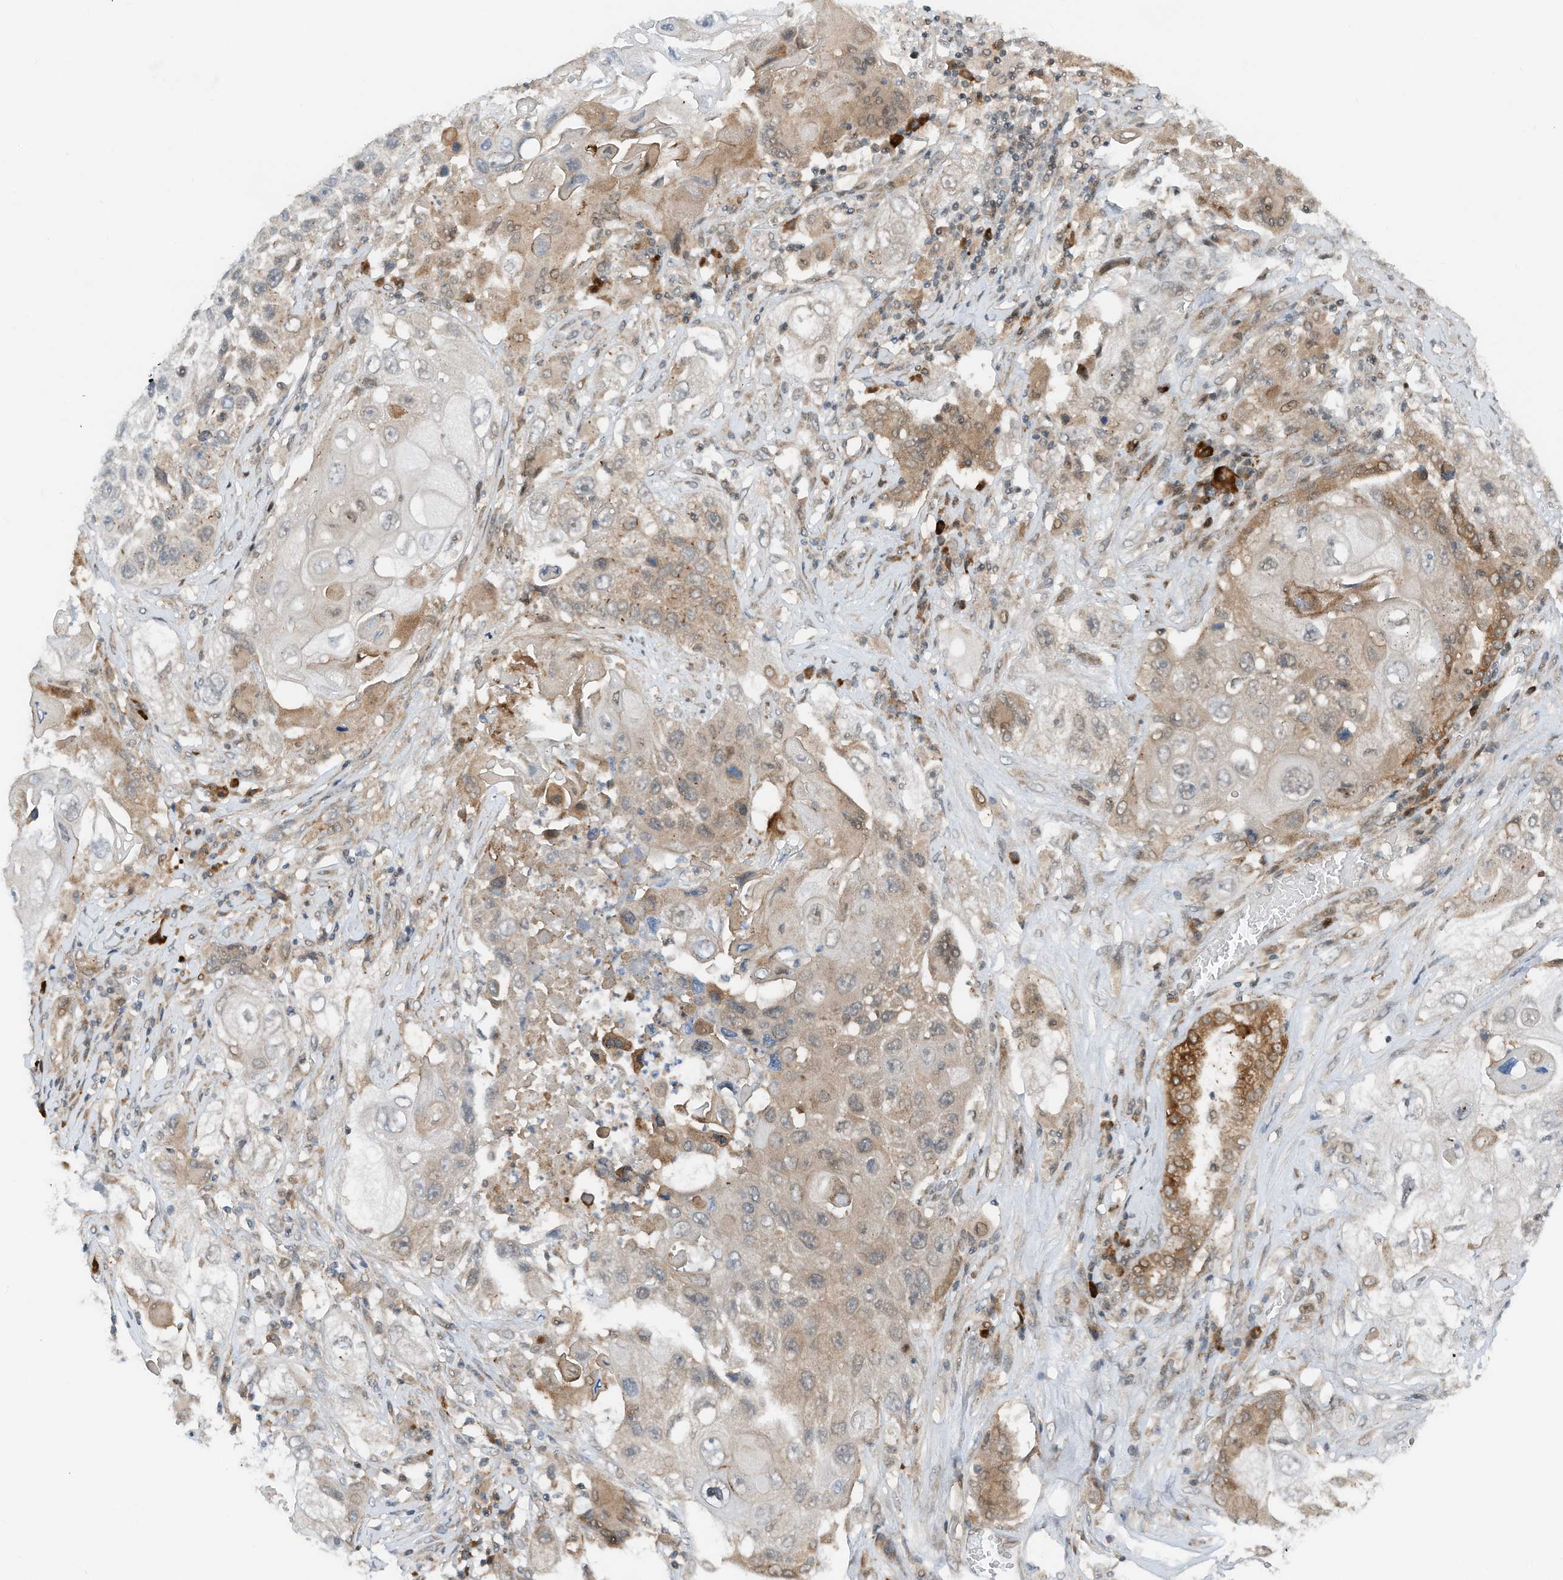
{"staining": {"intensity": "weak", "quantity": ">75%", "location": "cytoplasmic/membranous"}, "tissue": "lung cancer", "cell_type": "Tumor cells", "image_type": "cancer", "snomed": [{"axis": "morphology", "description": "Squamous cell carcinoma, NOS"}, {"axis": "topography", "description": "Lung"}], "caption": "Lung cancer (squamous cell carcinoma) stained with immunohistochemistry (IHC) exhibits weak cytoplasmic/membranous staining in about >75% of tumor cells. (Brightfield microscopy of DAB IHC at high magnification).", "gene": "RMND1", "patient": {"sex": "male", "age": 61}}